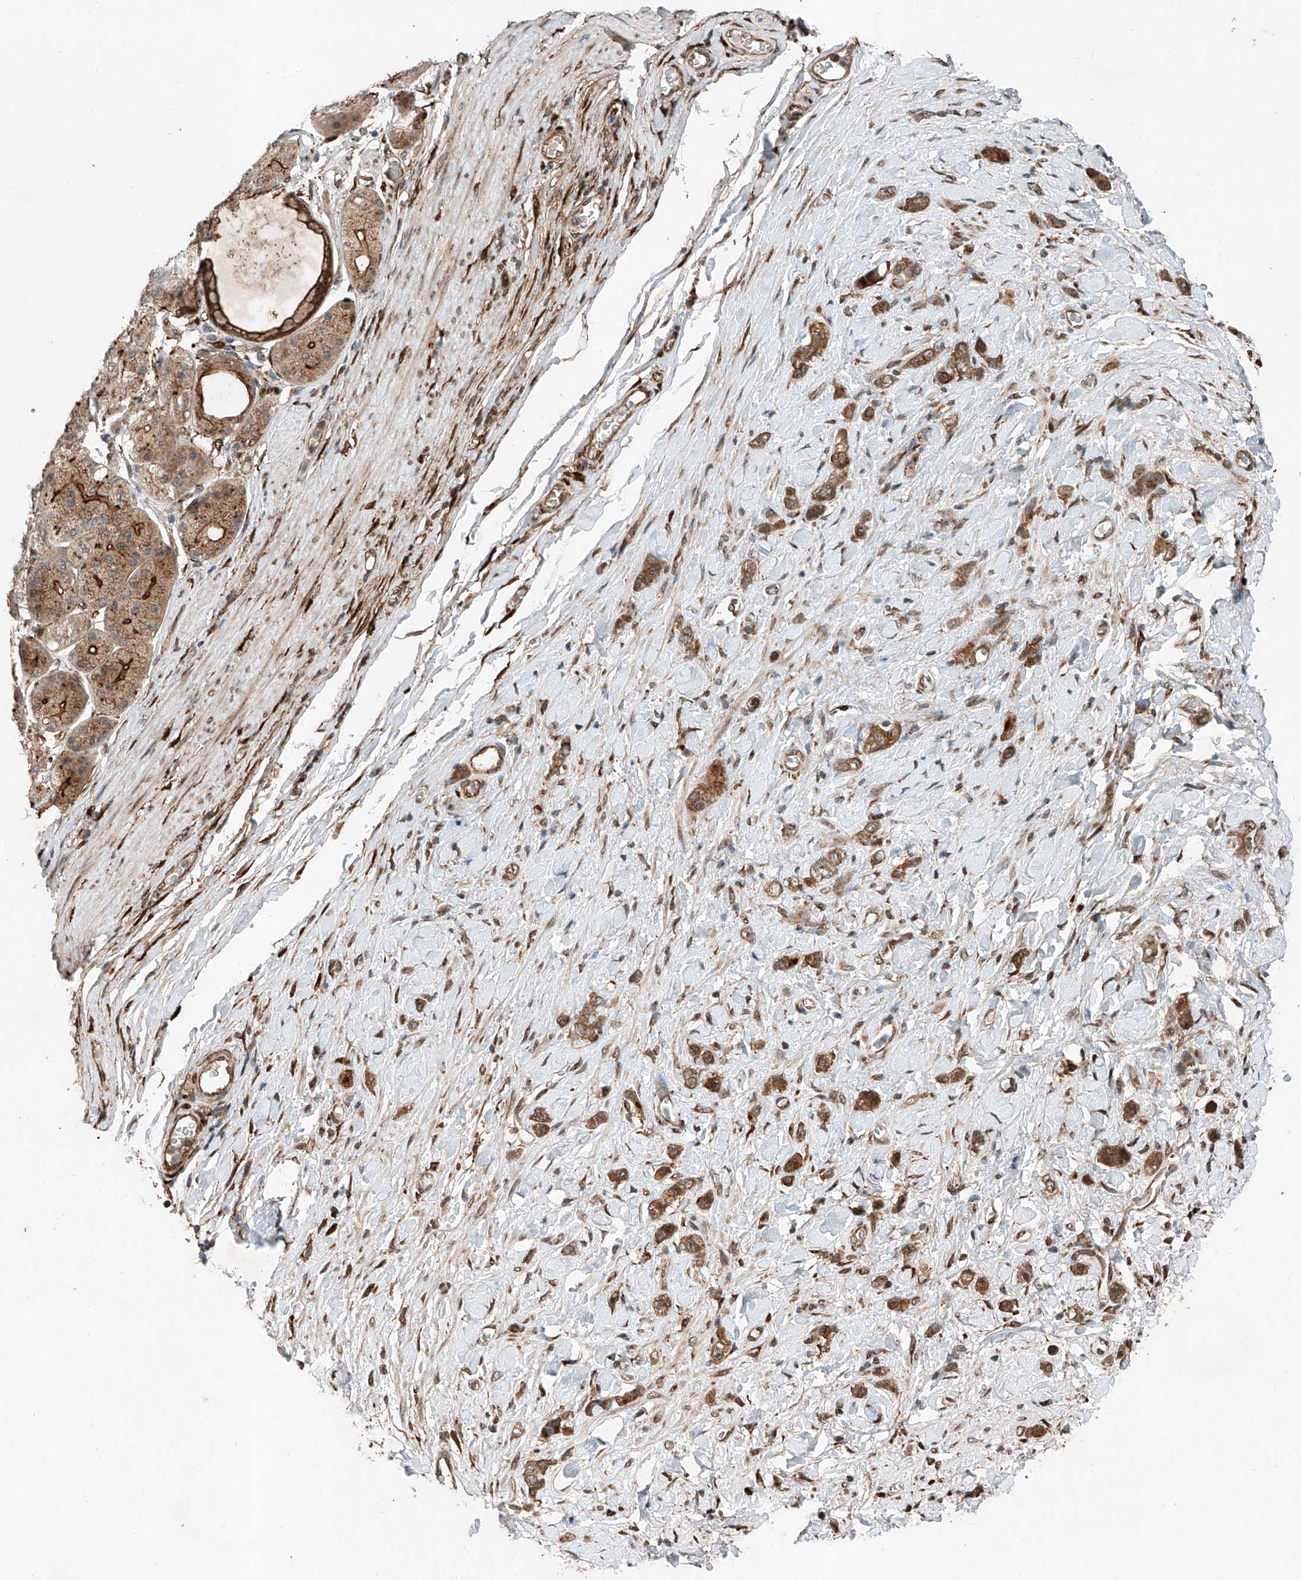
{"staining": {"intensity": "moderate", "quantity": ">75%", "location": "cytoplasmic/membranous"}, "tissue": "stomach cancer", "cell_type": "Tumor cells", "image_type": "cancer", "snomed": [{"axis": "morphology", "description": "Adenocarcinoma, NOS"}, {"axis": "topography", "description": "Stomach"}], "caption": "DAB (3,3'-diaminobenzidine) immunohistochemical staining of human stomach cancer demonstrates moderate cytoplasmic/membranous protein positivity in approximately >75% of tumor cells. Immunohistochemistry (ihc) stains the protein in brown and the nuclei are stained blue.", "gene": "ZFP28", "patient": {"sex": "female", "age": 65}}